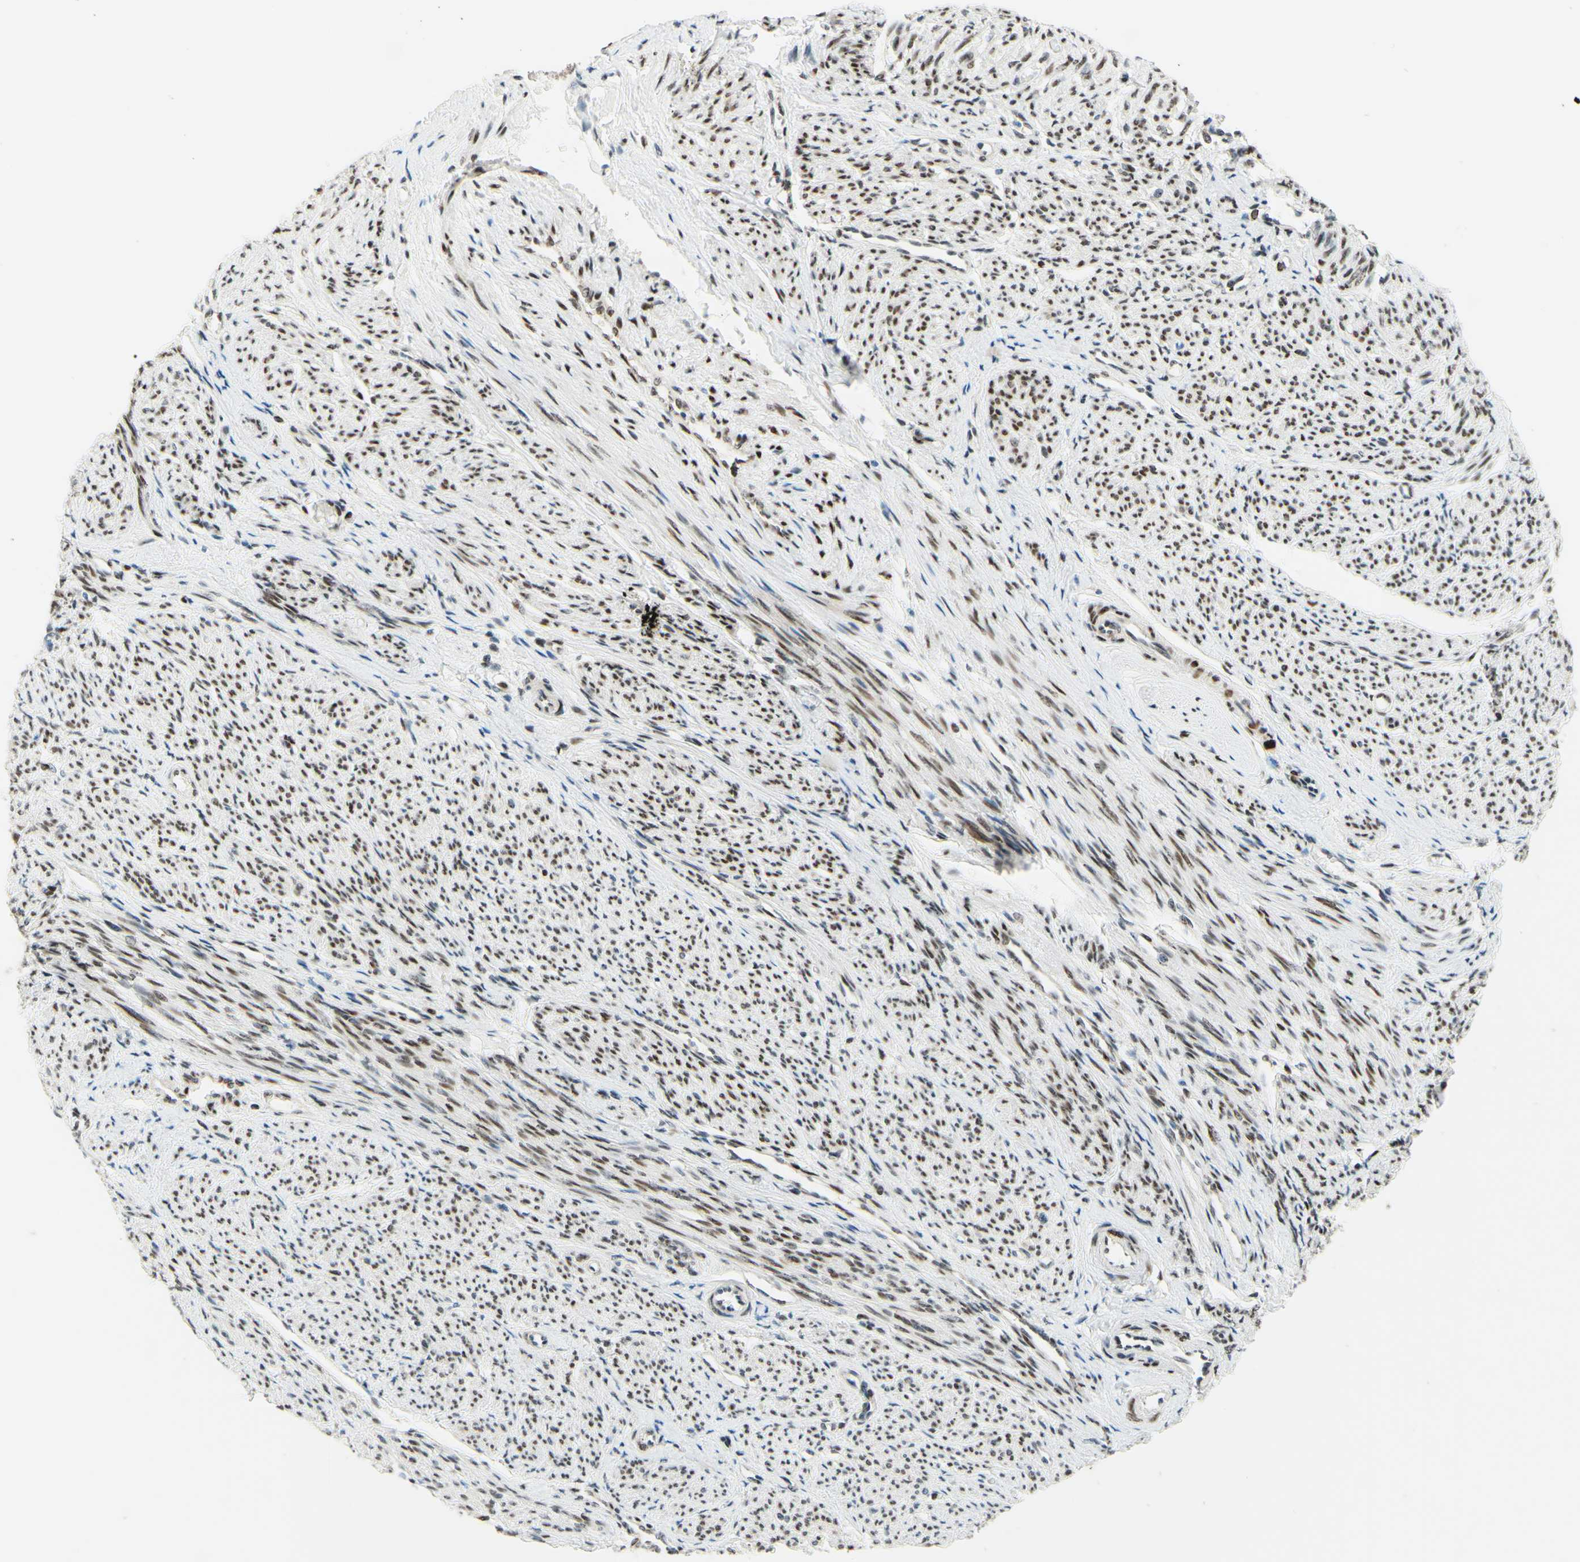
{"staining": {"intensity": "moderate", "quantity": ">75%", "location": "nuclear"}, "tissue": "smooth muscle", "cell_type": "Smooth muscle cells", "image_type": "normal", "snomed": [{"axis": "morphology", "description": "Normal tissue, NOS"}, {"axis": "topography", "description": "Smooth muscle"}], "caption": "Immunohistochemistry (DAB (3,3'-diaminobenzidine)) staining of normal smooth muscle demonstrates moderate nuclear protein positivity in approximately >75% of smooth muscle cells. Nuclei are stained in blue.", "gene": "CBX7", "patient": {"sex": "female", "age": 65}}